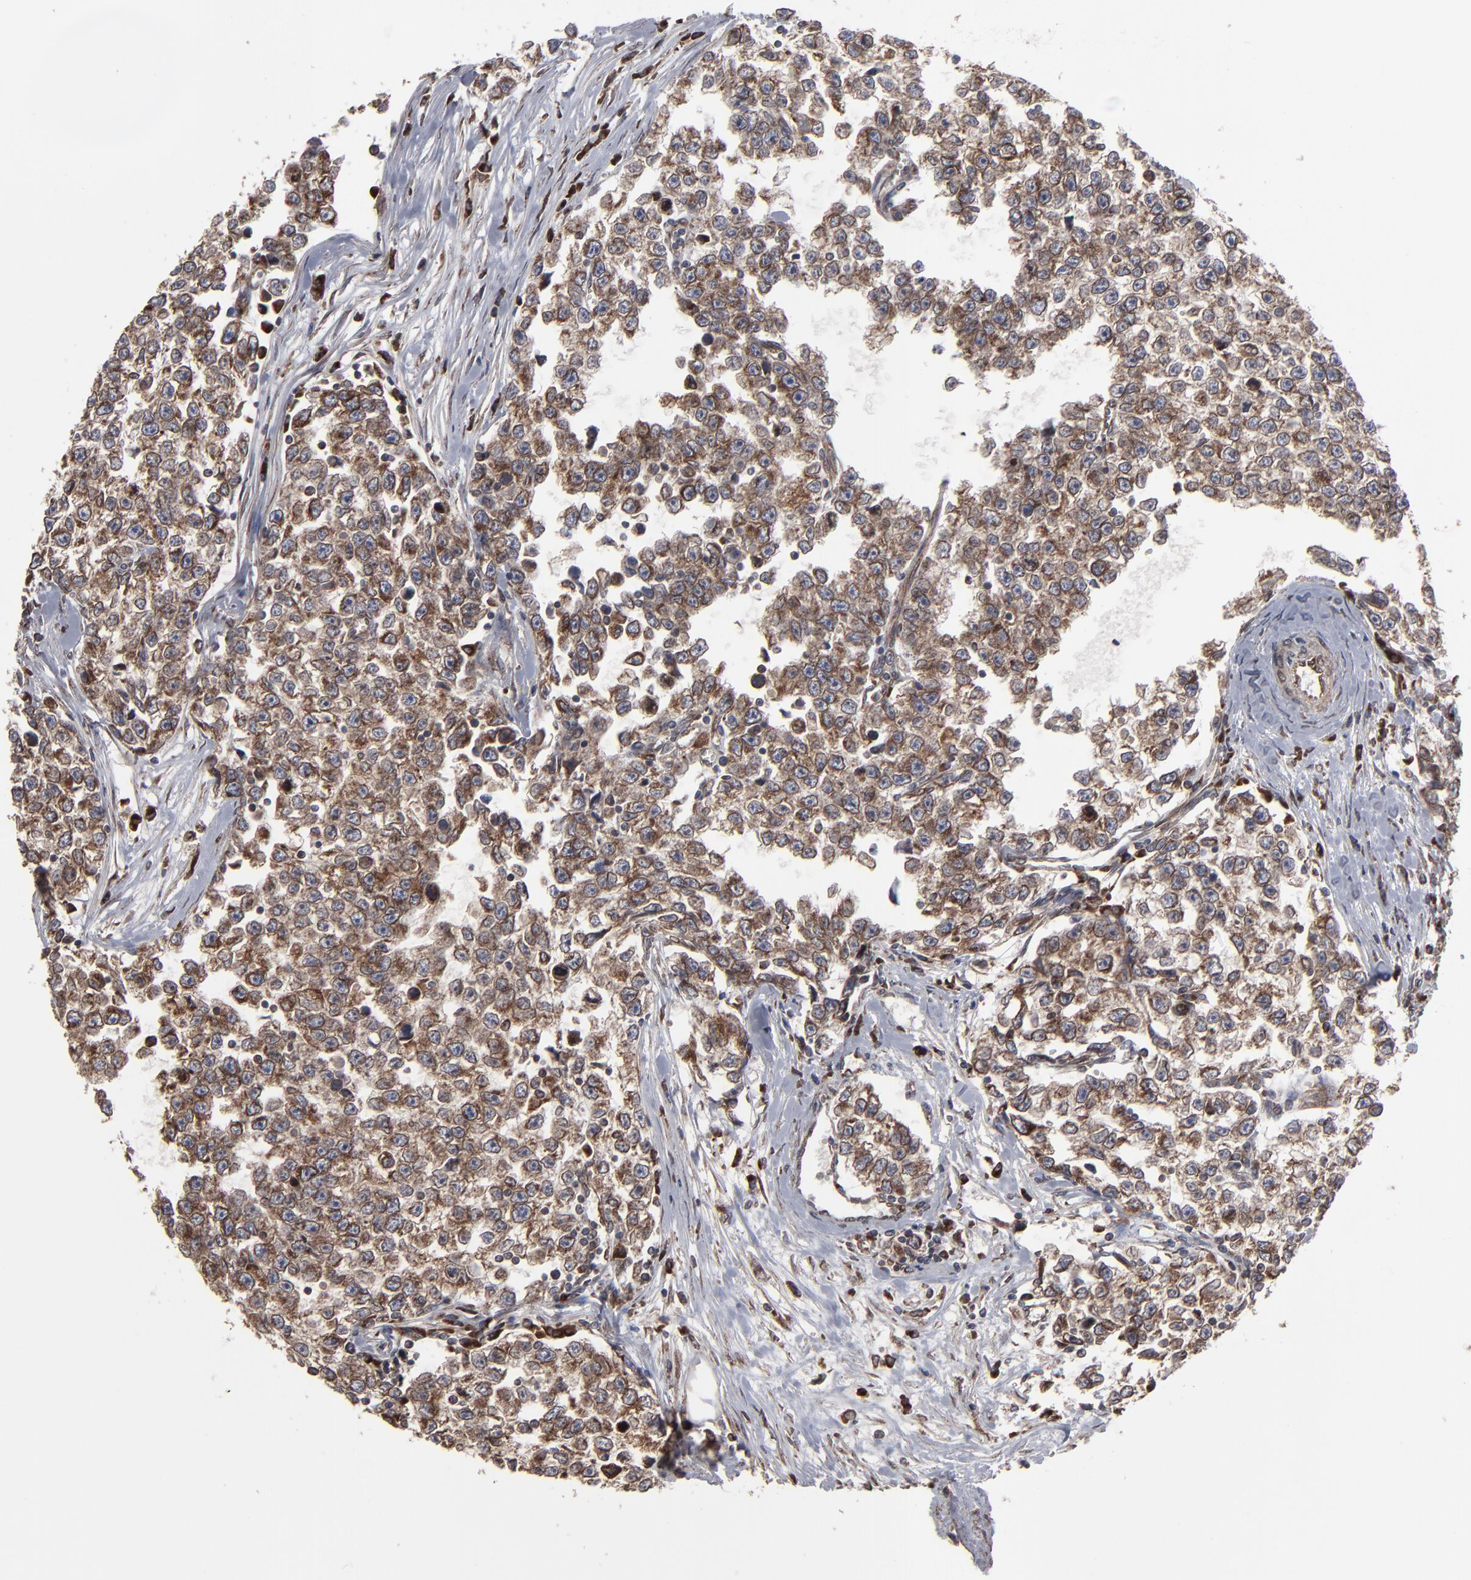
{"staining": {"intensity": "moderate", "quantity": ">75%", "location": "cytoplasmic/membranous"}, "tissue": "testis cancer", "cell_type": "Tumor cells", "image_type": "cancer", "snomed": [{"axis": "morphology", "description": "Seminoma, NOS"}, {"axis": "morphology", "description": "Carcinoma, Embryonal, NOS"}, {"axis": "topography", "description": "Testis"}], "caption": "Protein expression analysis of human testis cancer (seminoma) reveals moderate cytoplasmic/membranous expression in about >75% of tumor cells.", "gene": "CNIH1", "patient": {"sex": "male", "age": 30}}